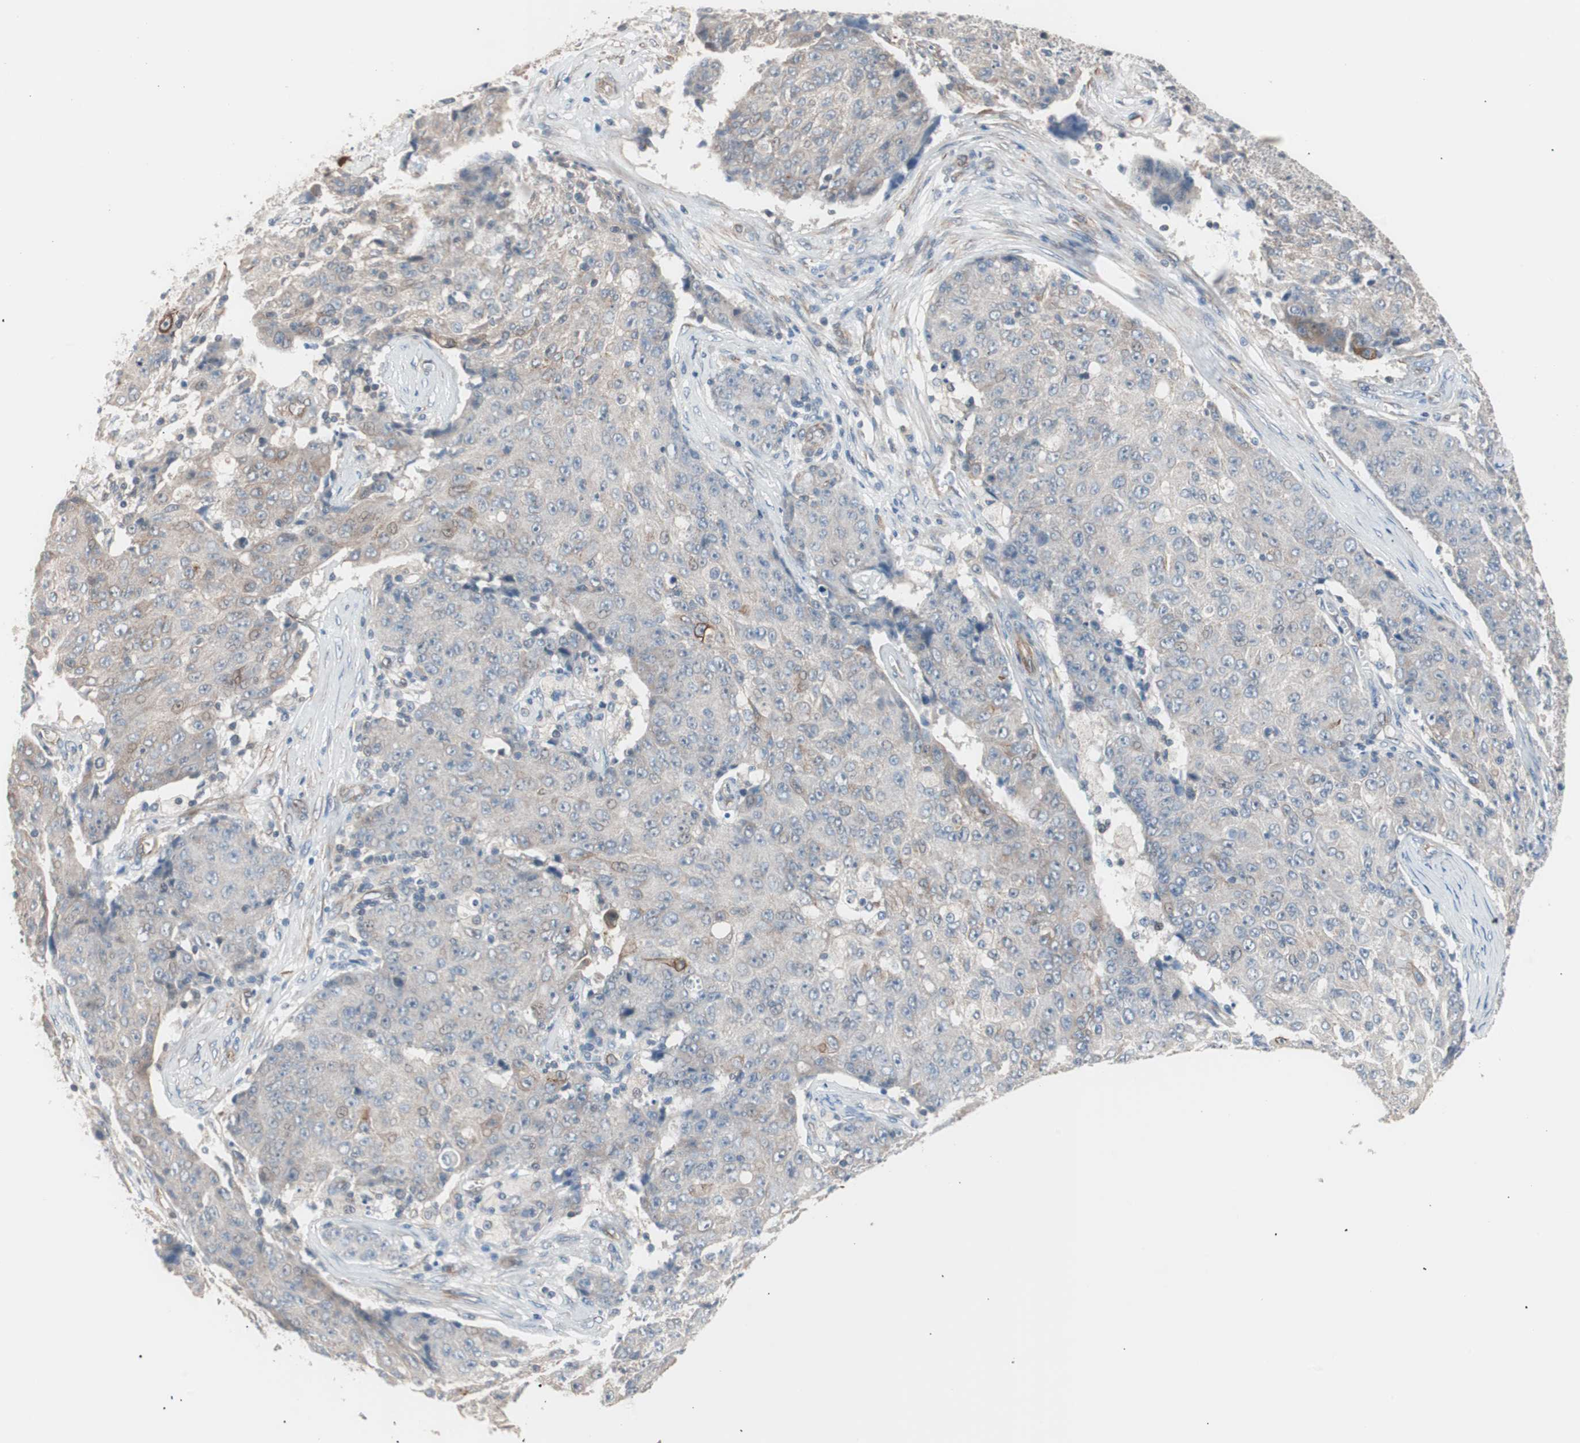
{"staining": {"intensity": "moderate", "quantity": "25%-75%", "location": "cytoplasmic/membranous"}, "tissue": "ovarian cancer", "cell_type": "Tumor cells", "image_type": "cancer", "snomed": [{"axis": "morphology", "description": "Carcinoma, endometroid"}, {"axis": "topography", "description": "Ovary"}], "caption": "Moderate cytoplasmic/membranous staining is seen in about 25%-75% of tumor cells in ovarian endometroid carcinoma.", "gene": "SMG1", "patient": {"sex": "female", "age": 42}}